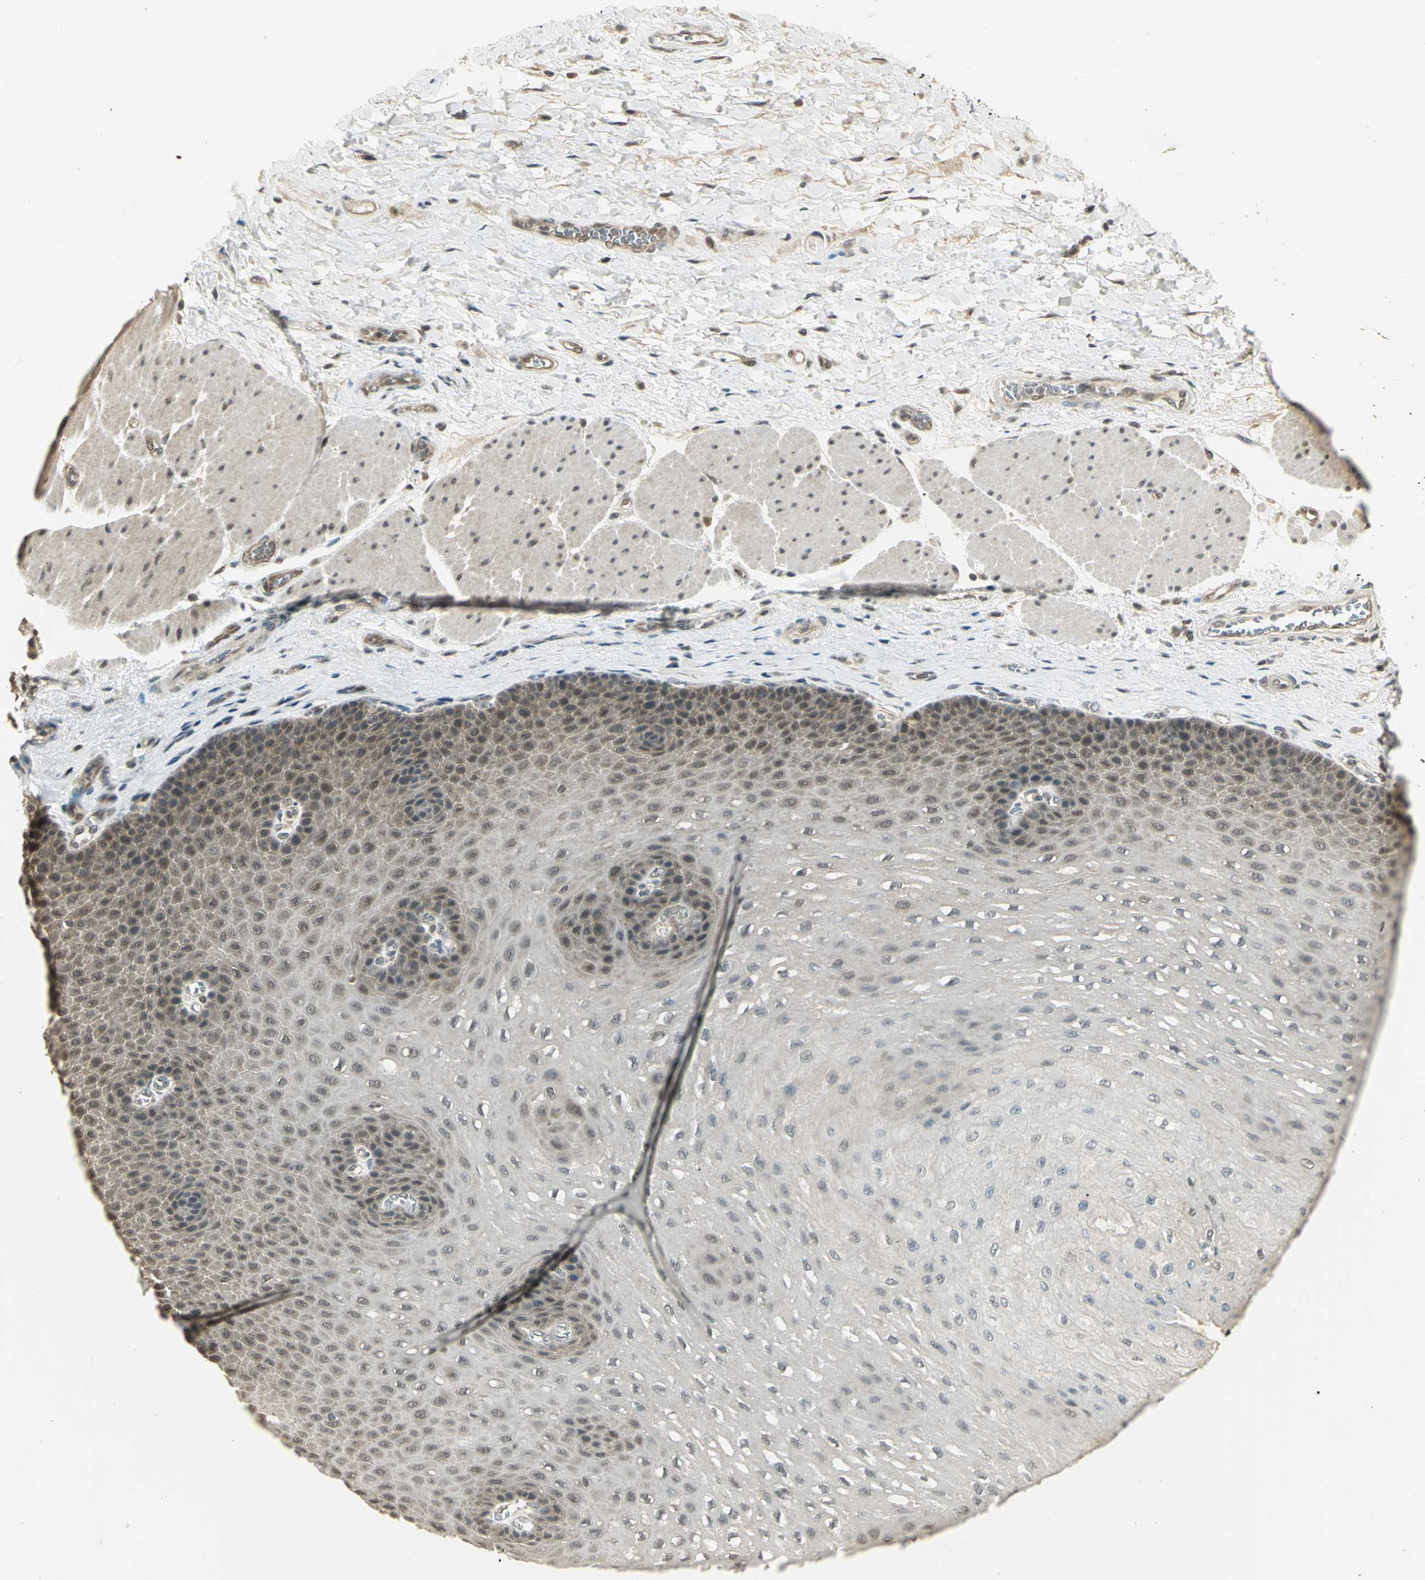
{"staining": {"intensity": "weak", "quantity": ">75%", "location": "cytoplasmic/membranous,nuclear"}, "tissue": "esophagus", "cell_type": "Squamous epithelial cells", "image_type": "normal", "snomed": [{"axis": "morphology", "description": "Normal tissue, NOS"}, {"axis": "topography", "description": "Esophagus"}], "caption": "This is a photomicrograph of immunohistochemistry (IHC) staining of normal esophagus, which shows weak expression in the cytoplasmic/membranous,nuclear of squamous epithelial cells.", "gene": "CDC34", "patient": {"sex": "female", "age": 72}}